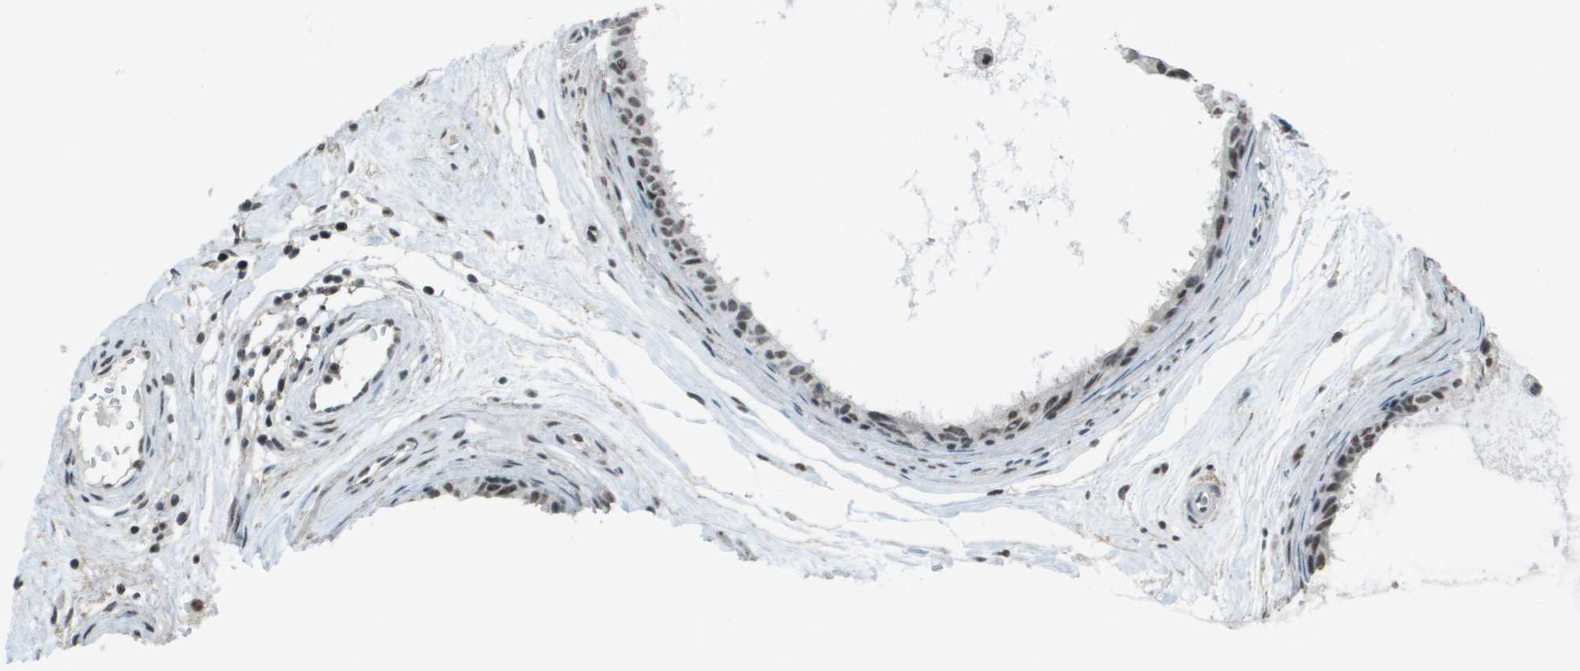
{"staining": {"intensity": "weak", "quantity": "25%-75%", "location": "nuclear"}, "tissue": "epididymis", "cell_type": "Glandular cells", "image_type": "normal", "snomed": [{"axis": "morphology", "description": "Normal tissue, NOS"}, {"axis": "morphology", "description": "Inflammation, NOS"}, {"axis": "topography", "description": "Epididymis"}], "caption": "Glandular cells display low levels of weak nuclear staining in approximately 25%-75% of cells in benign epididymis. The staining was performed using DAB (3,3'-diaminobenzidine) to visualize the protein expression in brown, while the nuclei were stained in blue with hematoxylin (Magnification: 20x).", "gene": "DEPDC1", "patient": {"sex": "male", "age": 85}}